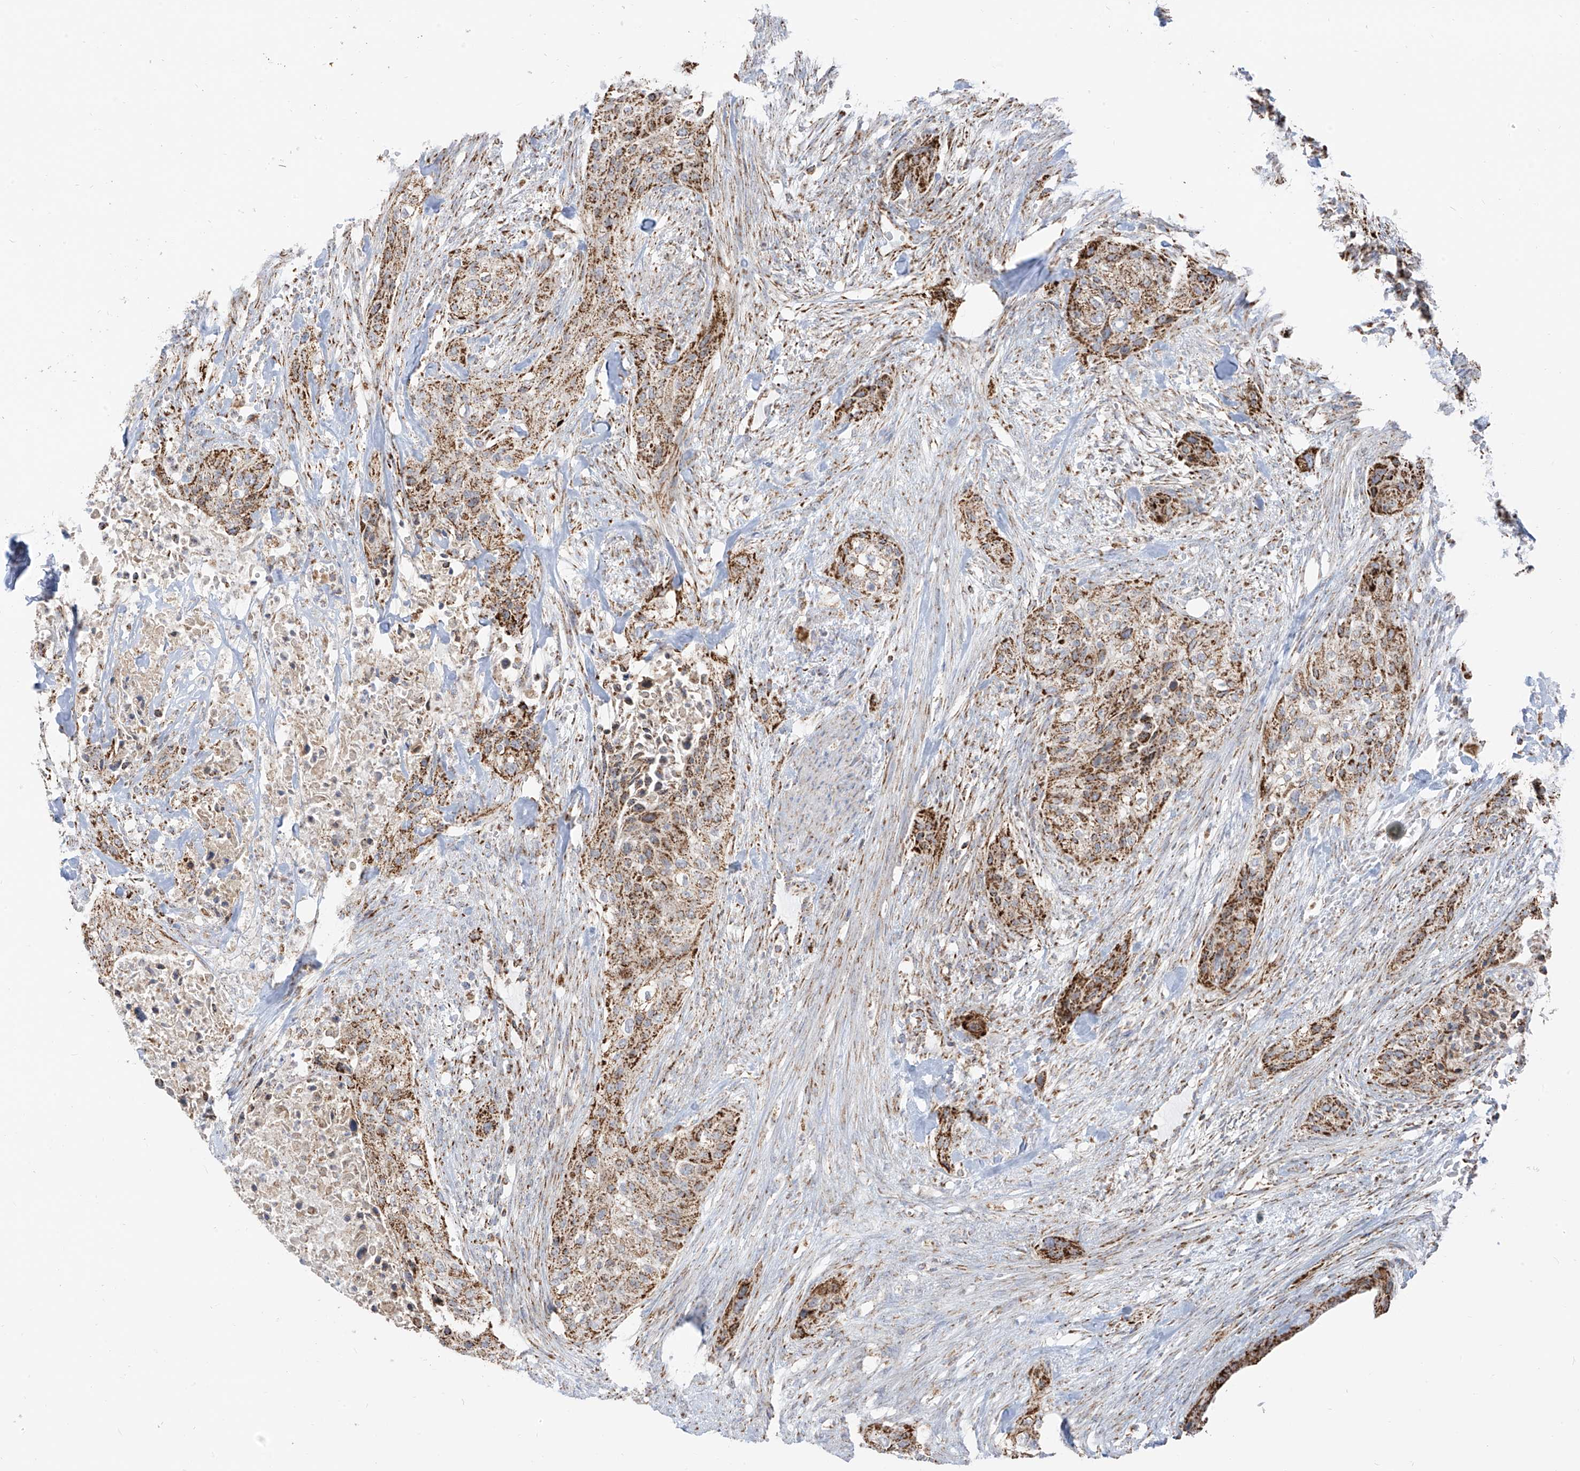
{"staining": {"intensity": "moderate", "quantity": ">75%", "location": "cytoplasmic/membranous"}, "tissue": "urothelial cancer", "cell_type": "Tumor cells", "image_type": "cancer", "snomed": [{"axis": "morphology", "description": "Urothelial carcinoma, High grade"}, {"axis": "topography", "description": "Urinary bladder"}], "caption": "A medium amount of moderate cytoplasmic/membranous expression is seen in about >75% of tumor cells in urothelial cancer tissue.", "gene": "ETHE1", "patient": {"sex": "male", "age": 35}}